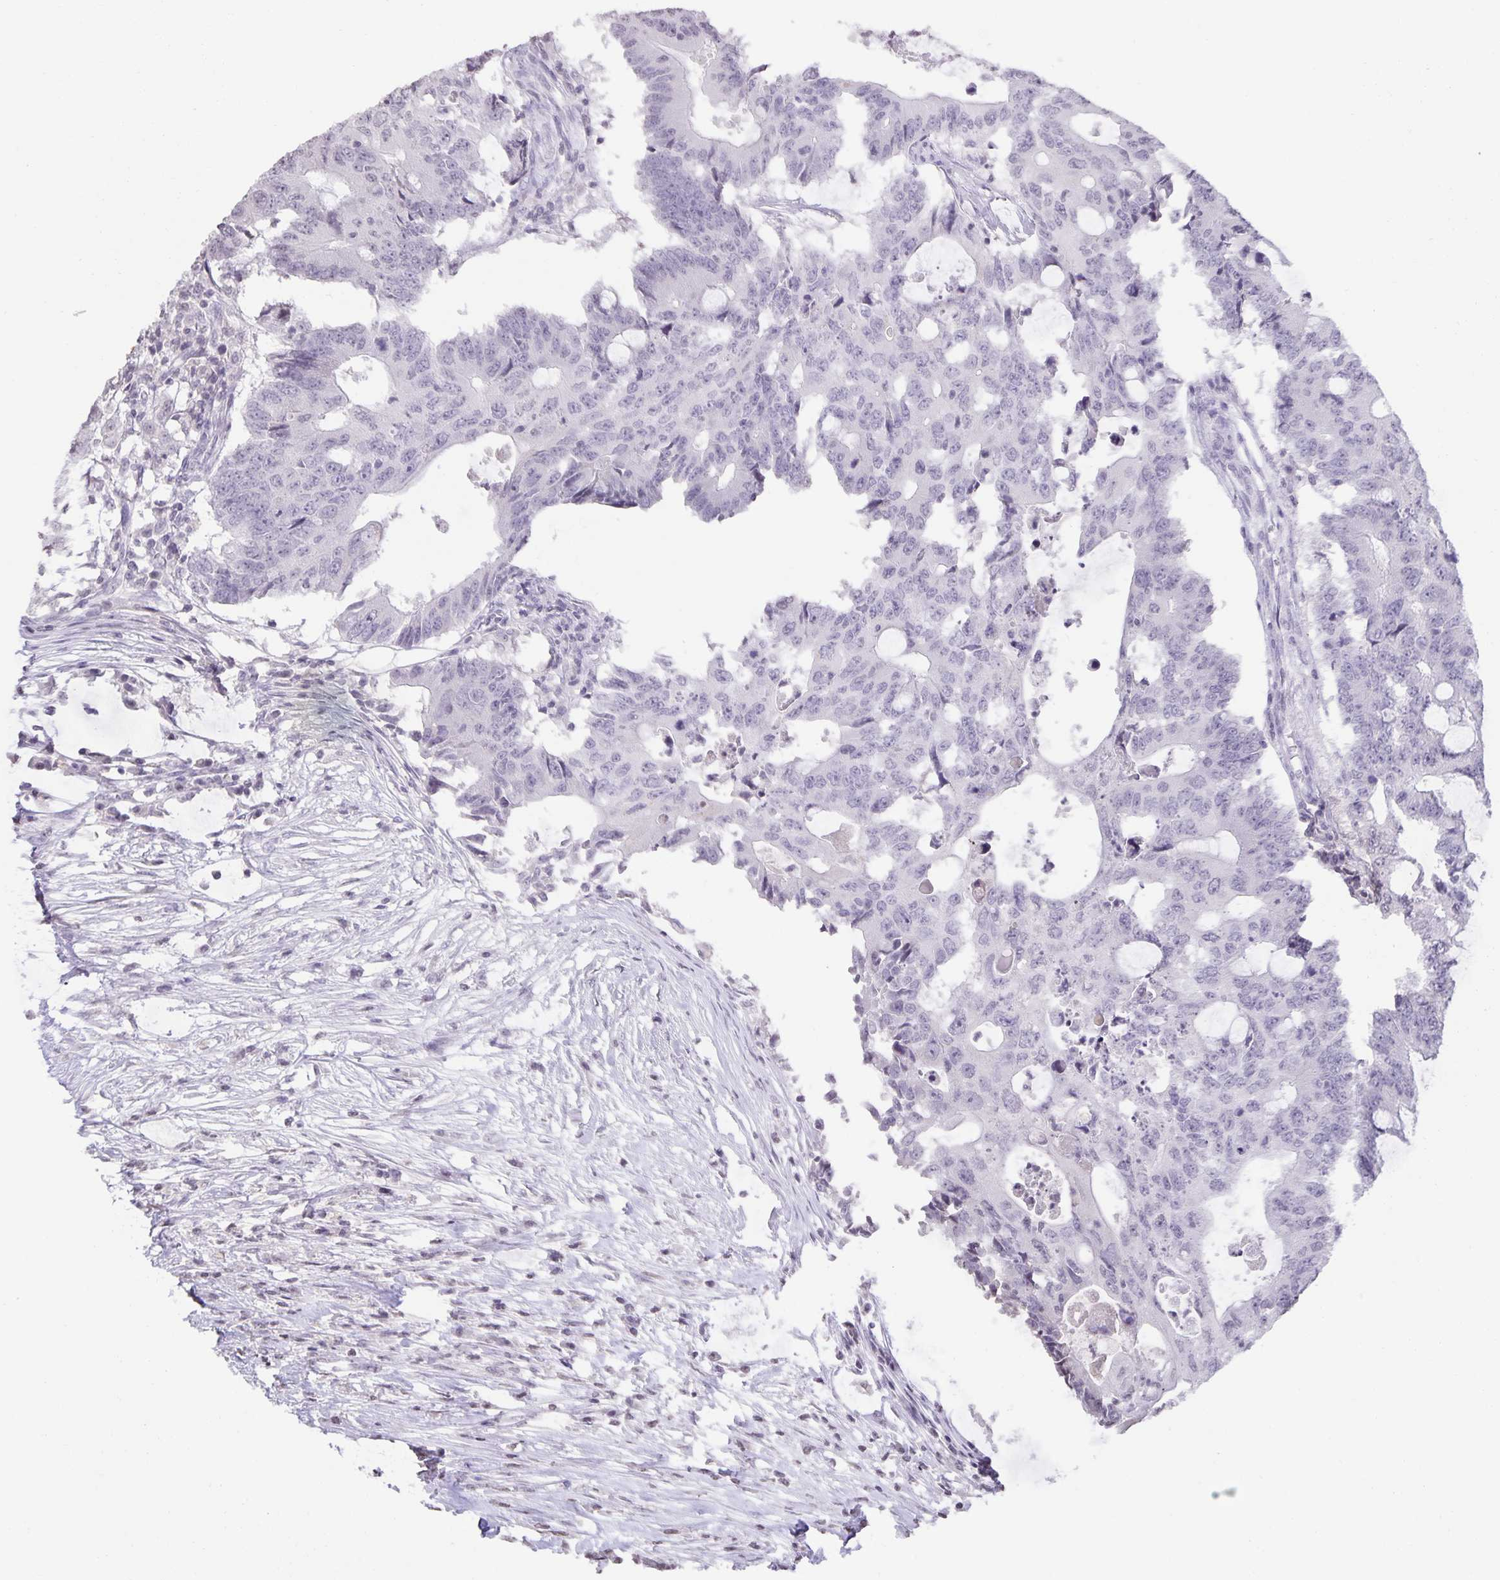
{"staining": {"intensity": "negative", "quantity": "none", "location": "none"}, "tissue": "colorectal cancer", "cell_type": "Tumor cells", "image_type": "cancer", "snomed": [{"axis": "morphology", "description": "Adenocarcinoma, NOS"}, {"axis": "topography", "description": "Colon"}], "caption": "IHC photomicrograph of neoplastic tissue: adenocarcinoma (colorectal) stained with DAB (3,3'-diaminobenzidine) displays no significant protein positivity in tumor cells.", "gene": "AQP4", "patient": {"sex": "male", "age": 71}}